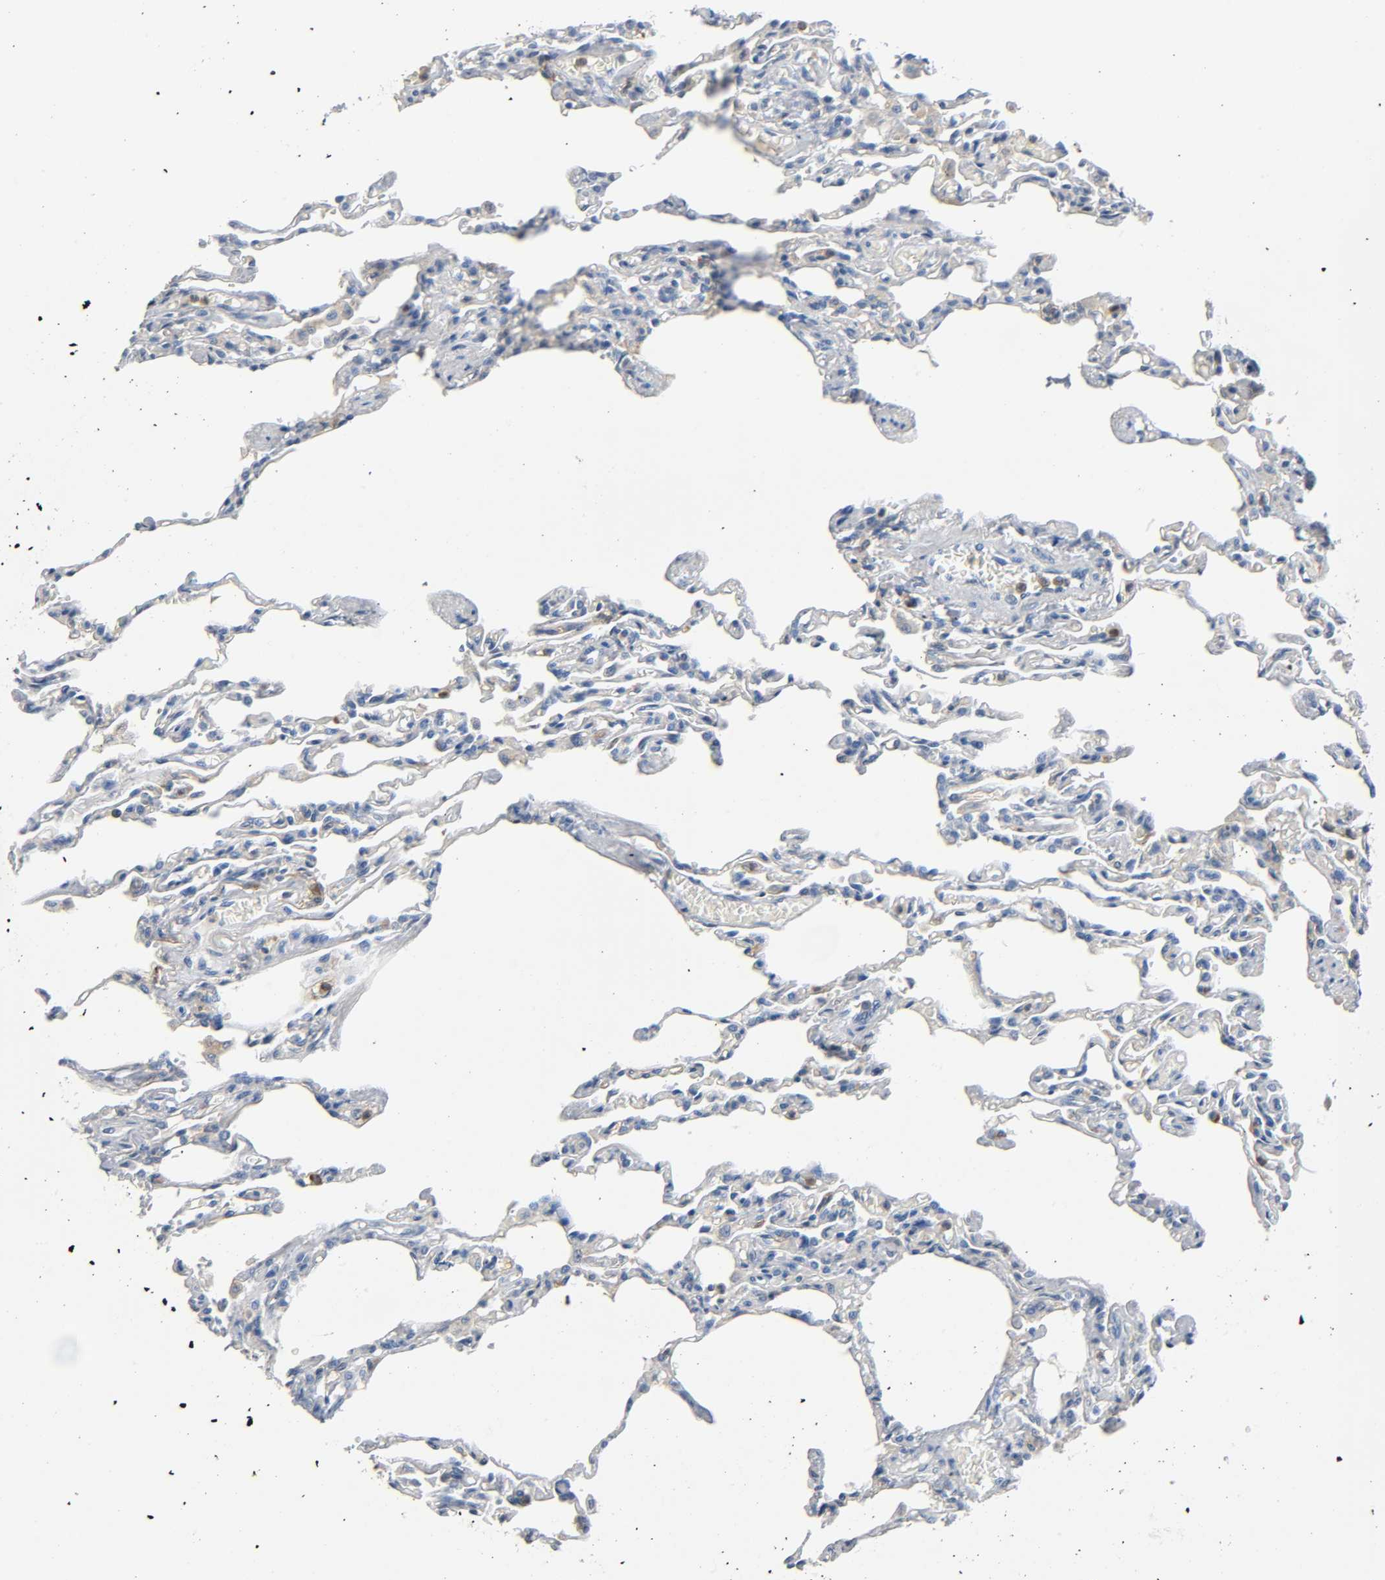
{"staining": {"intensity": "weak", "quantity": "<25%", "location": "cytoplasmic/membranous"}, "tissue": "lung", "cell_type": "Alveolar cells", "image_type": "normal", "snomed": [{"axis": "morphology", "description": "Normal tissue, NOS"}, {"axis": "topography", "description": "Lung"}], "caption": "DAB (3,3'-diaminobenzidine) immunohistochemical staining of unremarkable lung displays no significant staining in alveolar cells. (DAB (3,3'-diaminobenzidine) immunohistochemistry (IHC) with hematoxylin counter stain).", "gene": "ANPEP", "patient": {"sex": "male", "age": 21}}